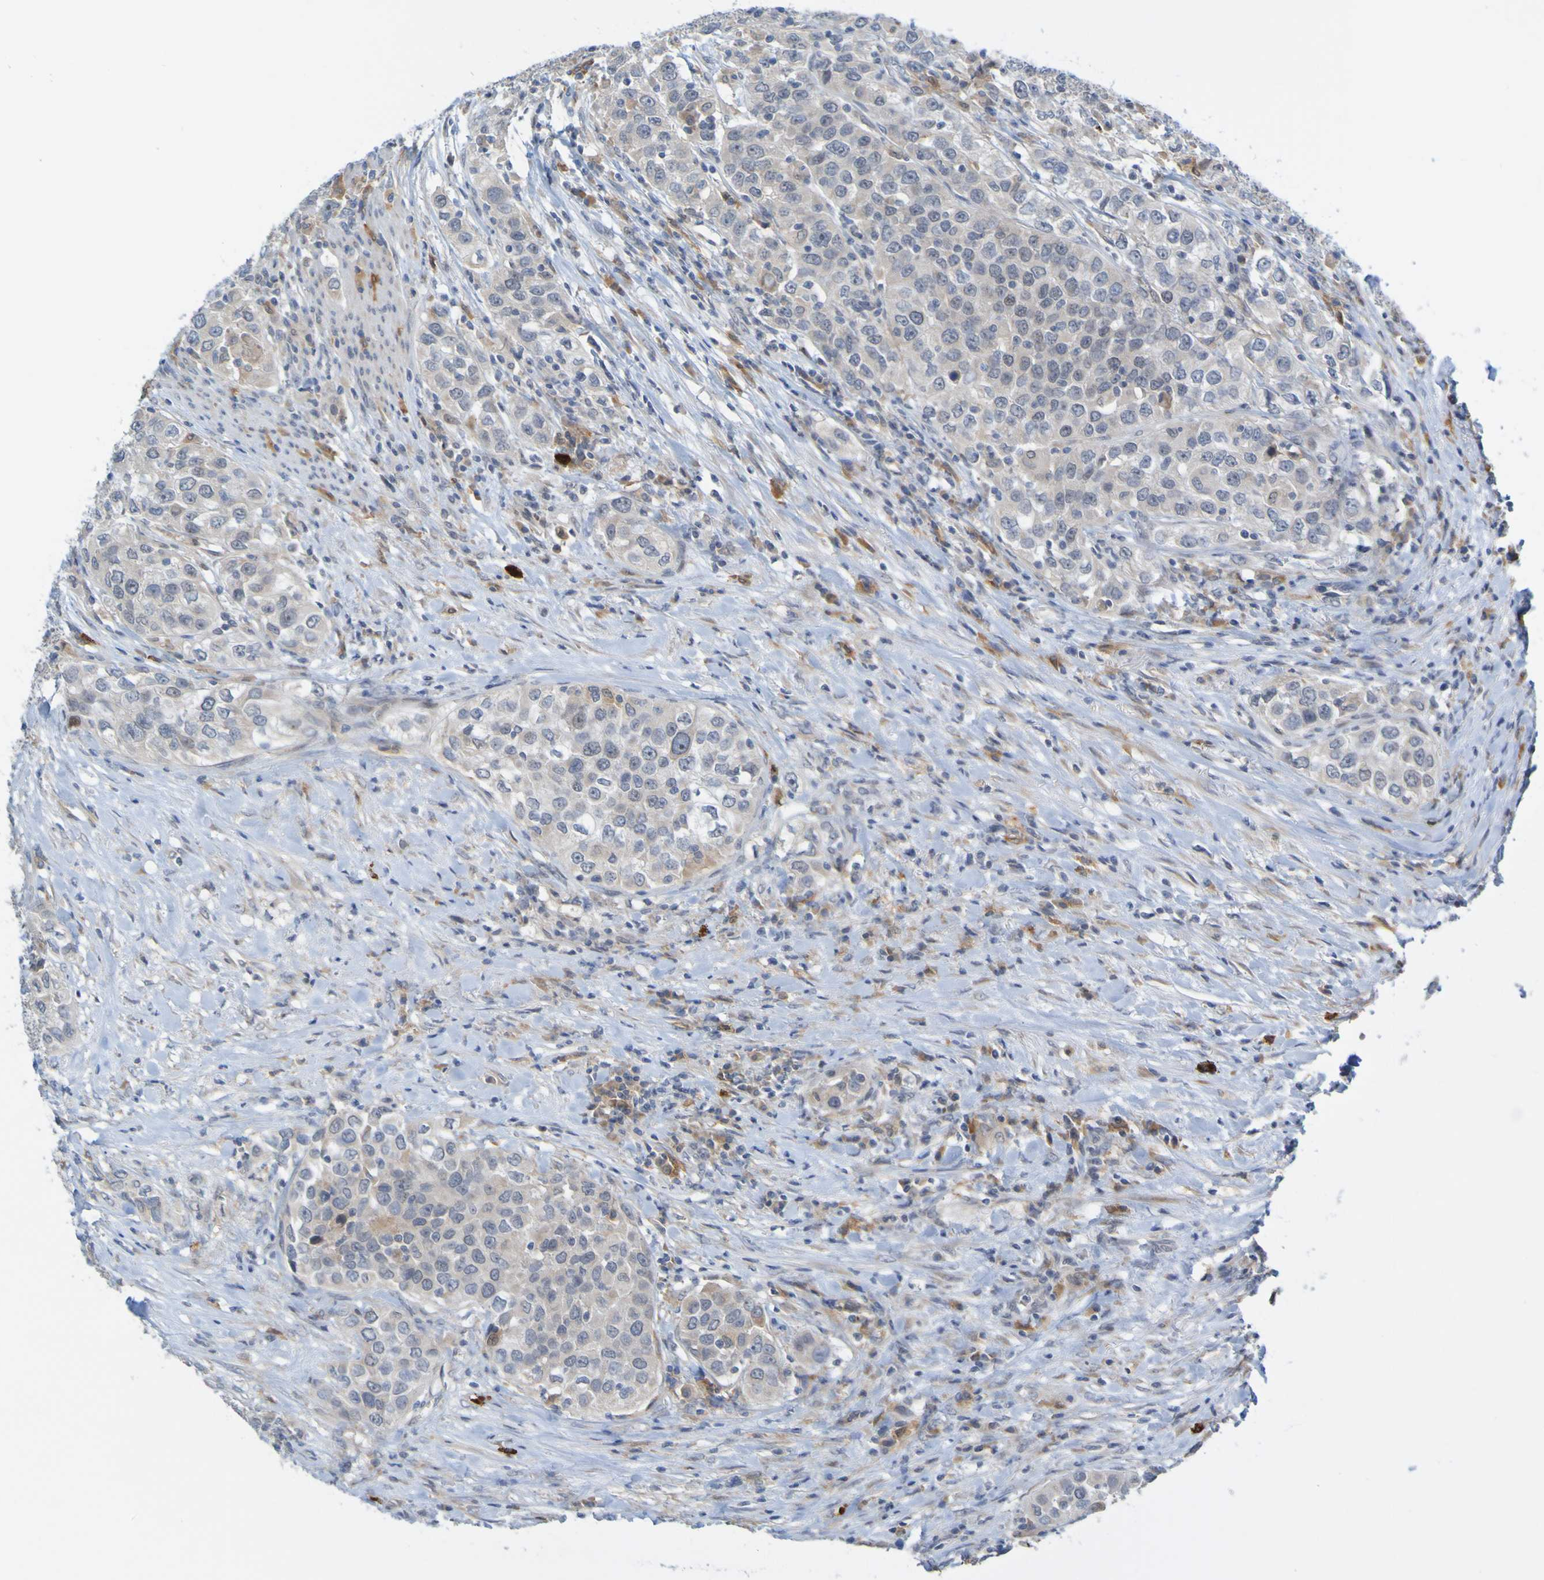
{"staining": {"intensity": "weak", "quantity": "25%-75%", "location": "cytoplasmic/membranous"}, "tissue": "urothelial cancer", "cell_type": "Tumor cells", "image_type": "cancer", "snomed": [{"axis": "morphology", "description": "Urothelial carcinoma, High grade"}, {"axis": "topography", "description": "Urinary bladder"}], "caption": "Brown immunohistochemical staining in urothelial carcinoma (high-grade) reveals weak cytoplasmic/membranous staining in about 25%-75% of tumor cells.", "gene": "LILRB5", "patient": {"sex": "female", "age": 80}}